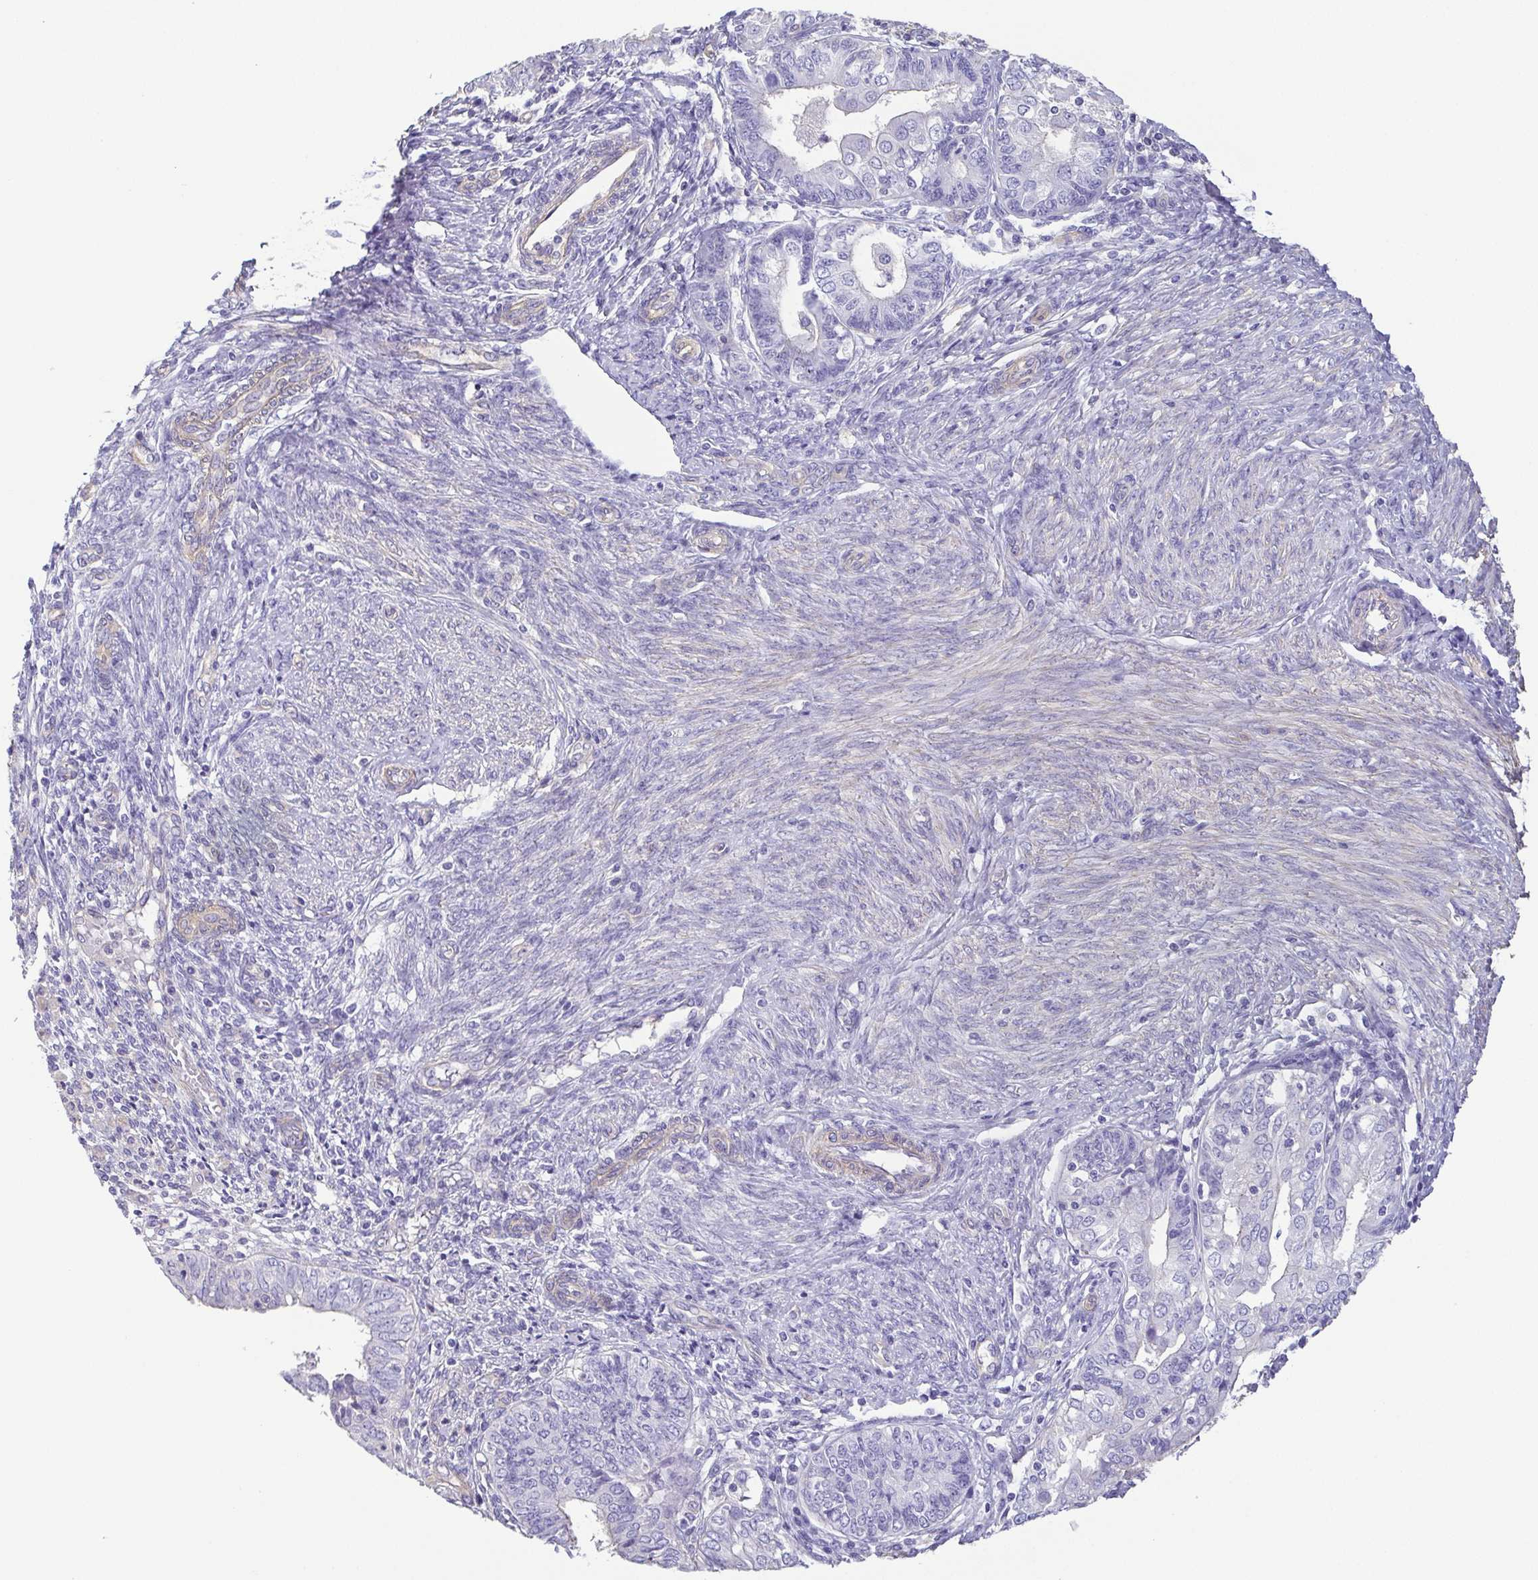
{"staining": {"intensity": "negative", "quantity": "none", "location": "none"}, "tissue": "endometrial cancer", "cell_type": "Tumor cells", "image_type": "cancer", "snomed": [{"axis": "morphology", "description": "Adenocarcinoma, NOS"}, {"axis": "topography", "description": "Endometrium"}], "caption": "IHC of endometrial adenocarcinoma displays no expression in tumor cells.", "gene": "MYL6", "patient": {"sex": "female", "age": 68}}